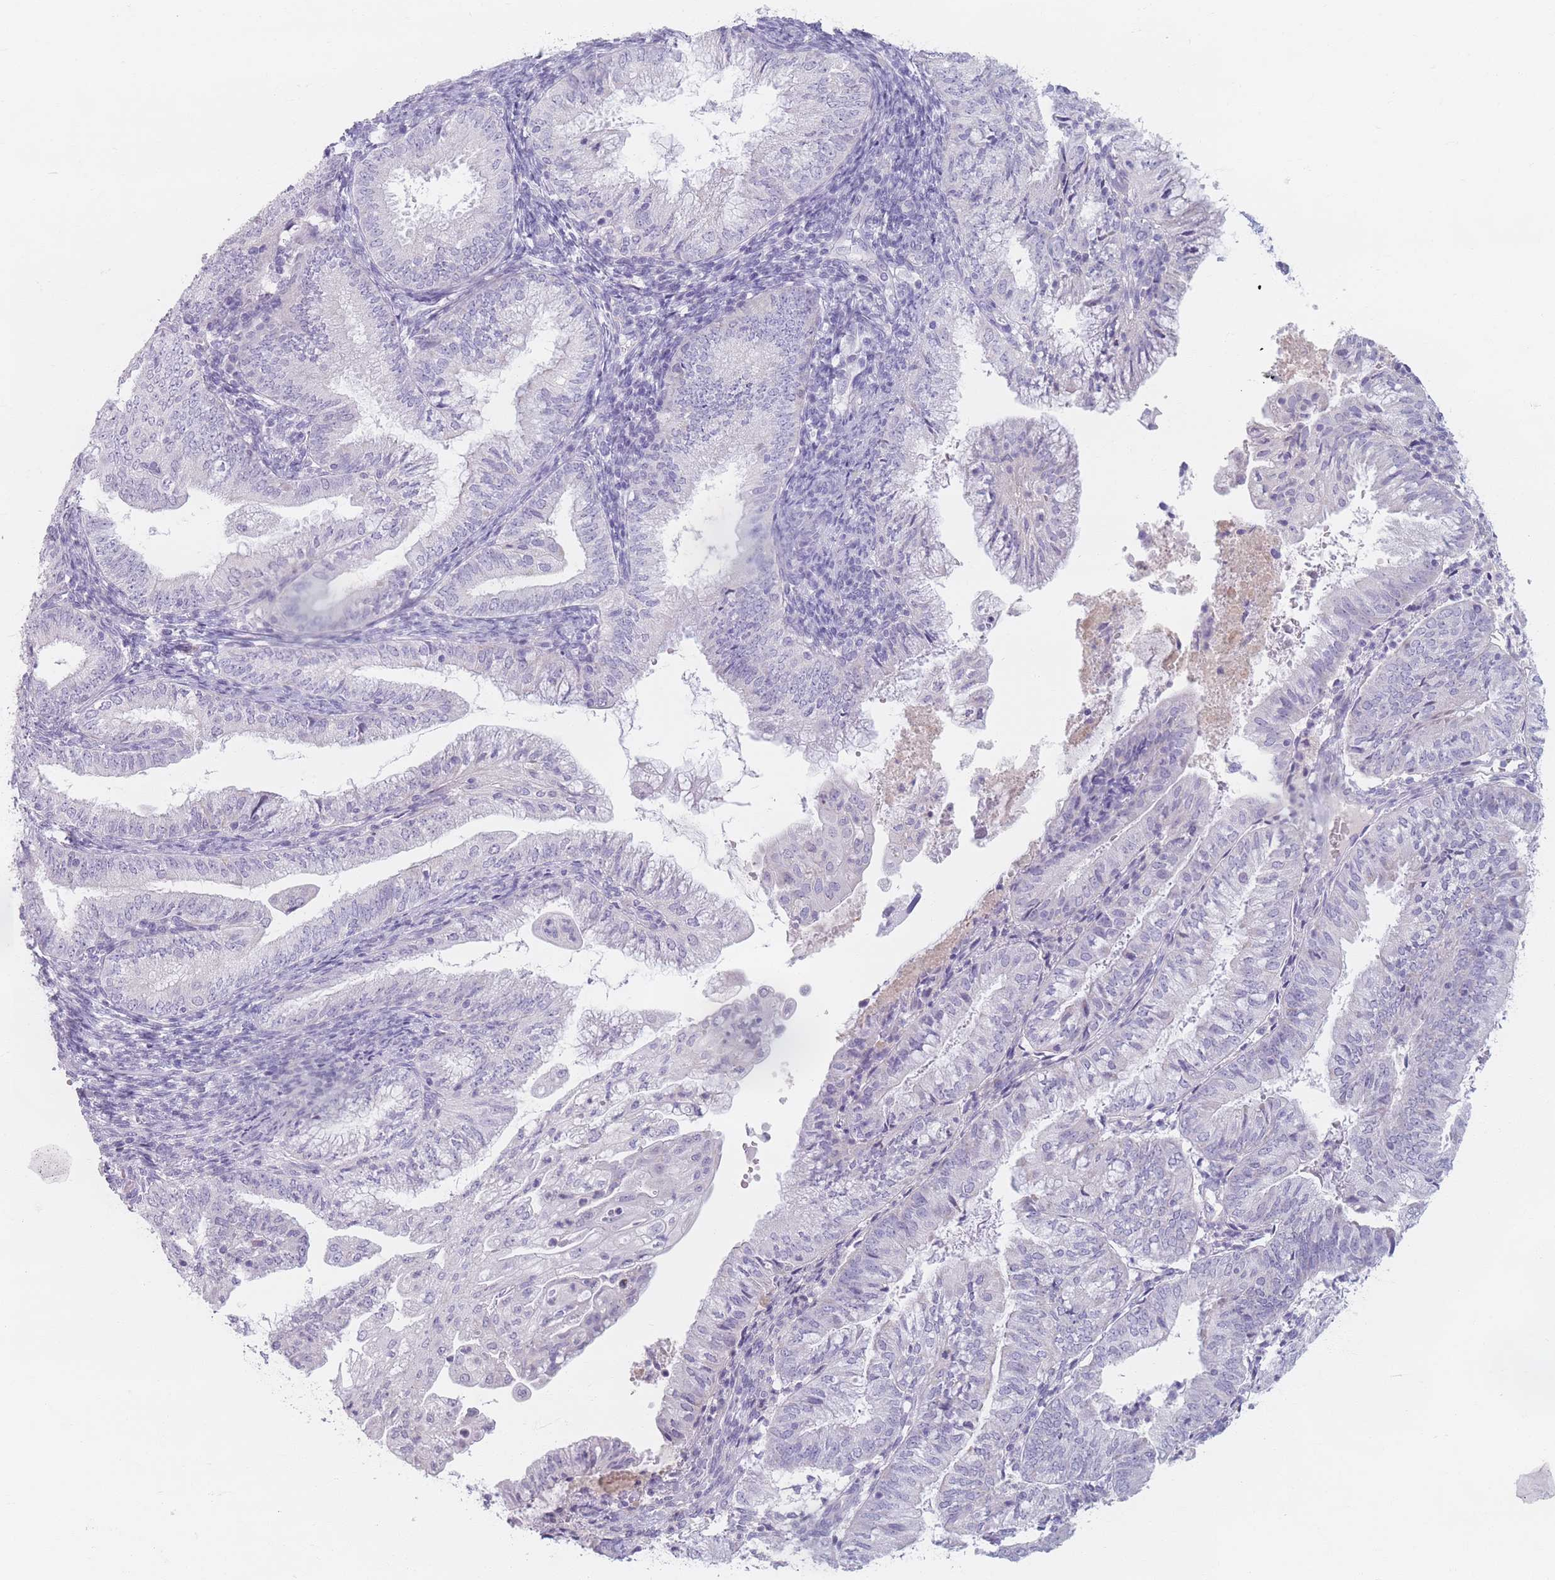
{"staining": {"intensity": "negative", "quantity": "none", "location": "none"}, "tissue": "endometrial cancer", "cell_type": "Tumor cells", "image_type": "cancer", "snomed": [{"axis": "morphology", "description": "Adenocarcinoma, NOS"}, {"axis": "topography", "description": "Endometrium"}], "caption": "A histopathology image of human adenocarcinoma (endometrial) is negative for staining in tumor cells.", "gene": "PIGM", "patient": {"sex": "female", "age": 55}}